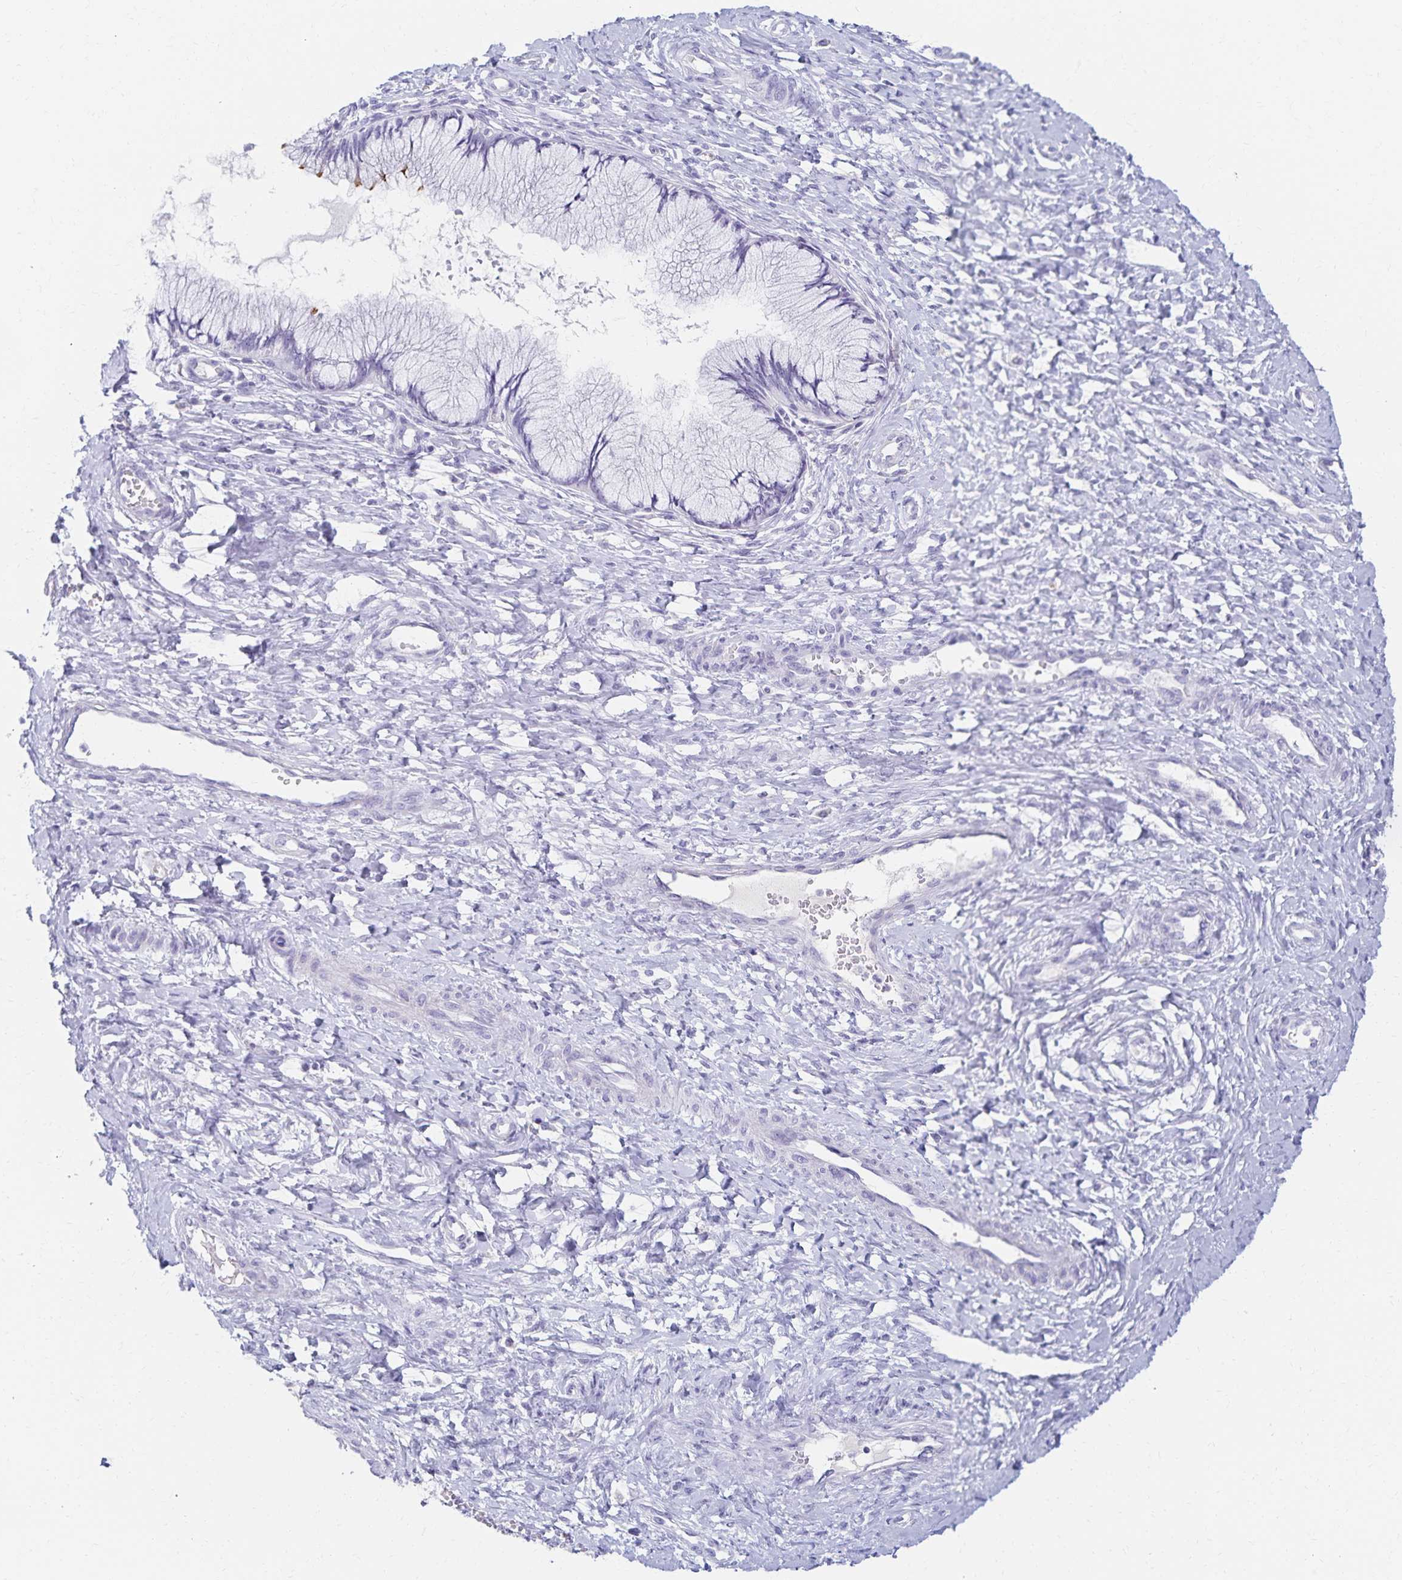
{"staining": {"intensity": "negative", "quantity": "none", "location": "none"}, "tissue": "cervix", "cell_type": "Glandular cells", "image_type": "normal", "snomed": [{"axis": "morphology", "description": "Normal tissue, NOS"}, {"axis": "topography", "description": "Cervix"}], "caption": "Protein analysis of benign cervix shows no significant positivity in glandular cells.", "gene": "C2orf50", "patient": {"sex": "female", "age": 37}}